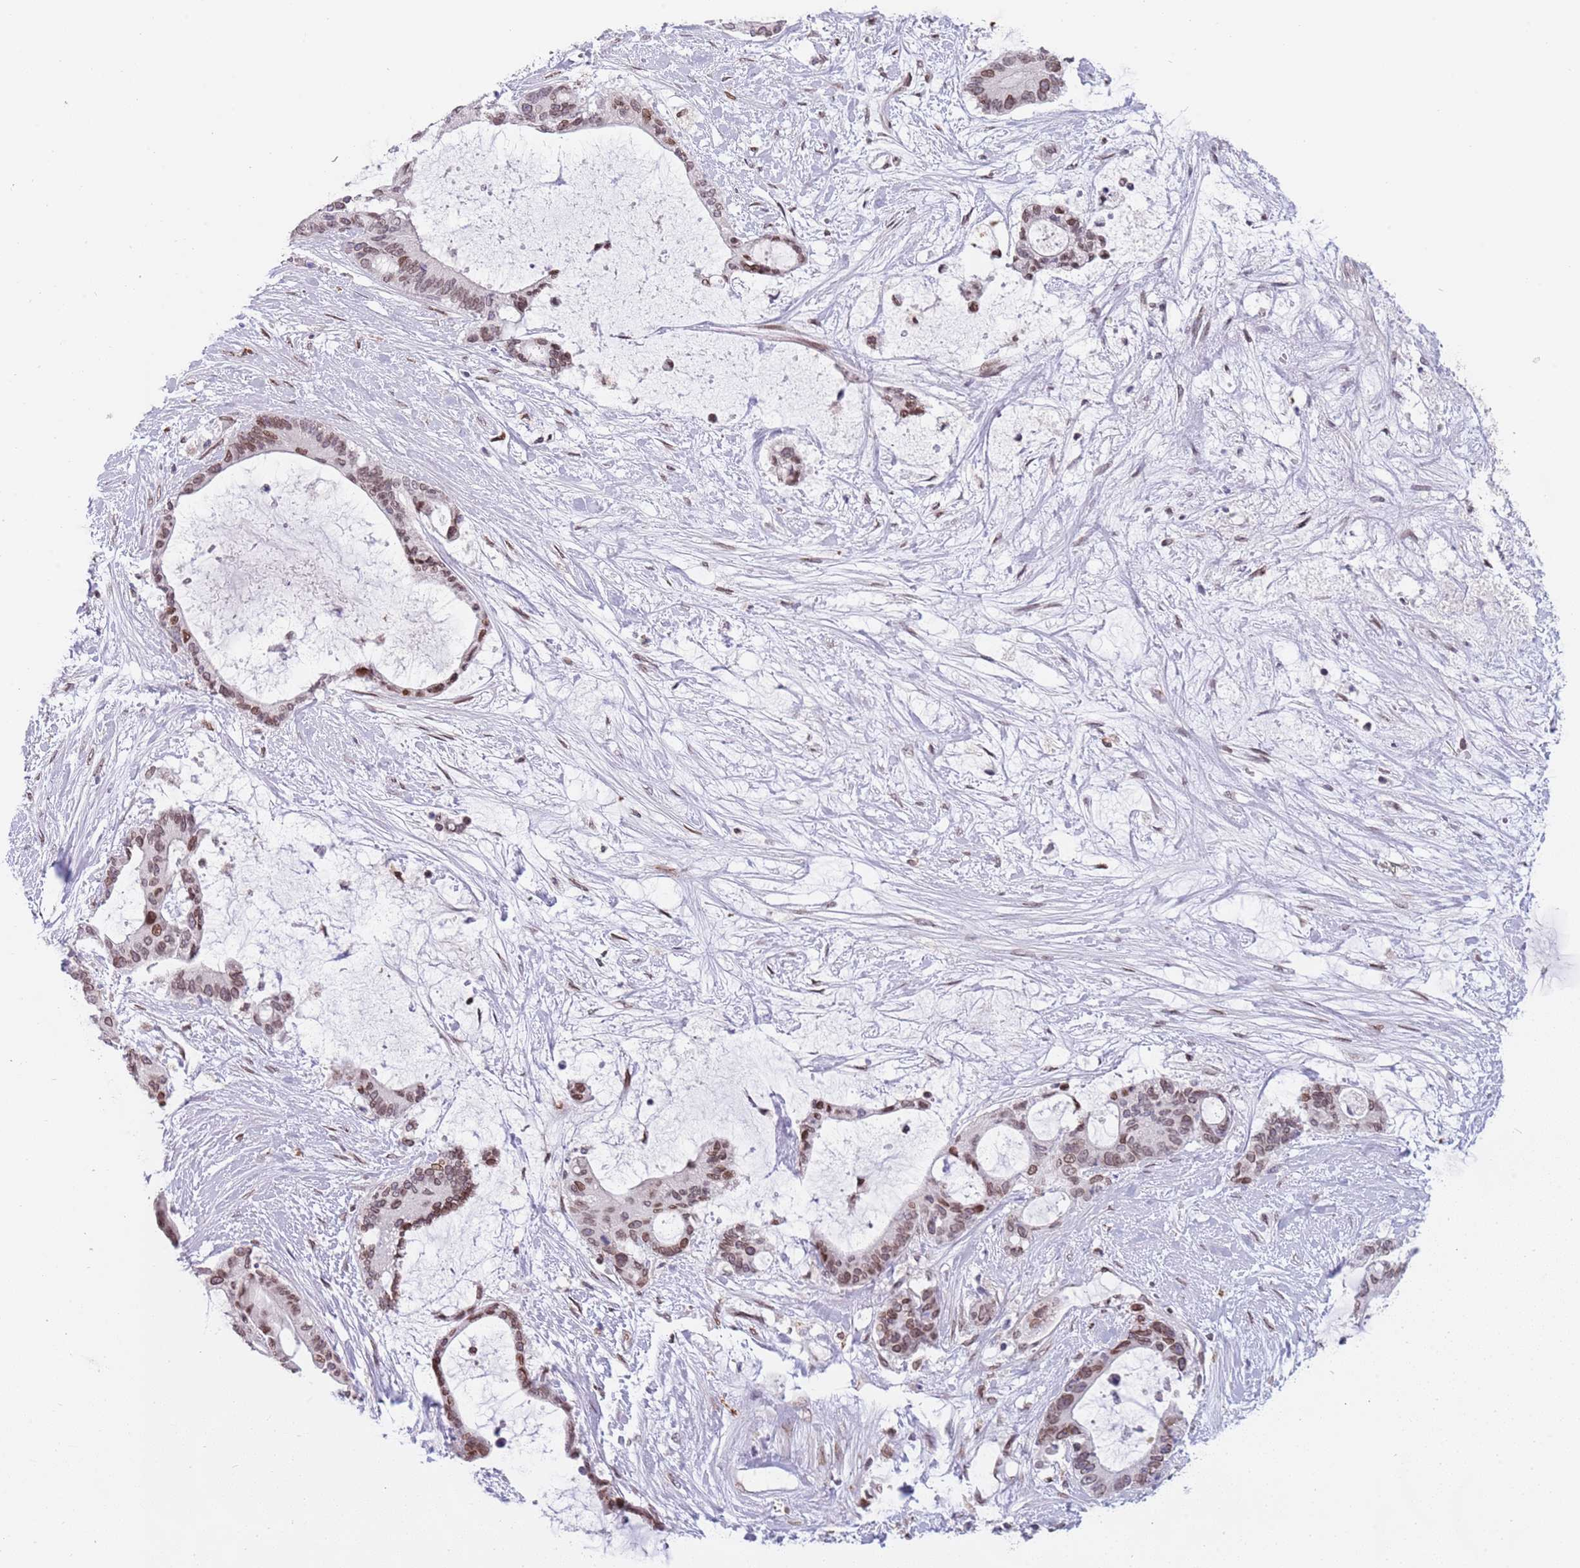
{"staining": {"intensity": "moderate", "quantity": ">75%", "location": "cytoplasmic/membranous,nuclear"}, "tissue": "liver cancer", "cell_type": "Tumor cells", "image_type": "cancer", "snomed": [{"axis": "morphology", "description": "Normal tissue, NOS"}, {"axis": "morphology", "description": "Cholangiocarcinoma"}, {"axis": "topography", "description": "Liver"}, {"axis": "topography", "description": "Peripheral nerve tissue"}], "caption": "High-magnification brightfield microscopy of liver cancer (cholangiocarcinoma) stained with DAB (brown) and counterstained with hematoxylin (blue). tumor cells exhibit moderate cytoplasmic/membranous and nuclear expression is seen in about>75% of cells.", "gene": "KLHDC2", "patient": {"sex": "female", "age": 73}}